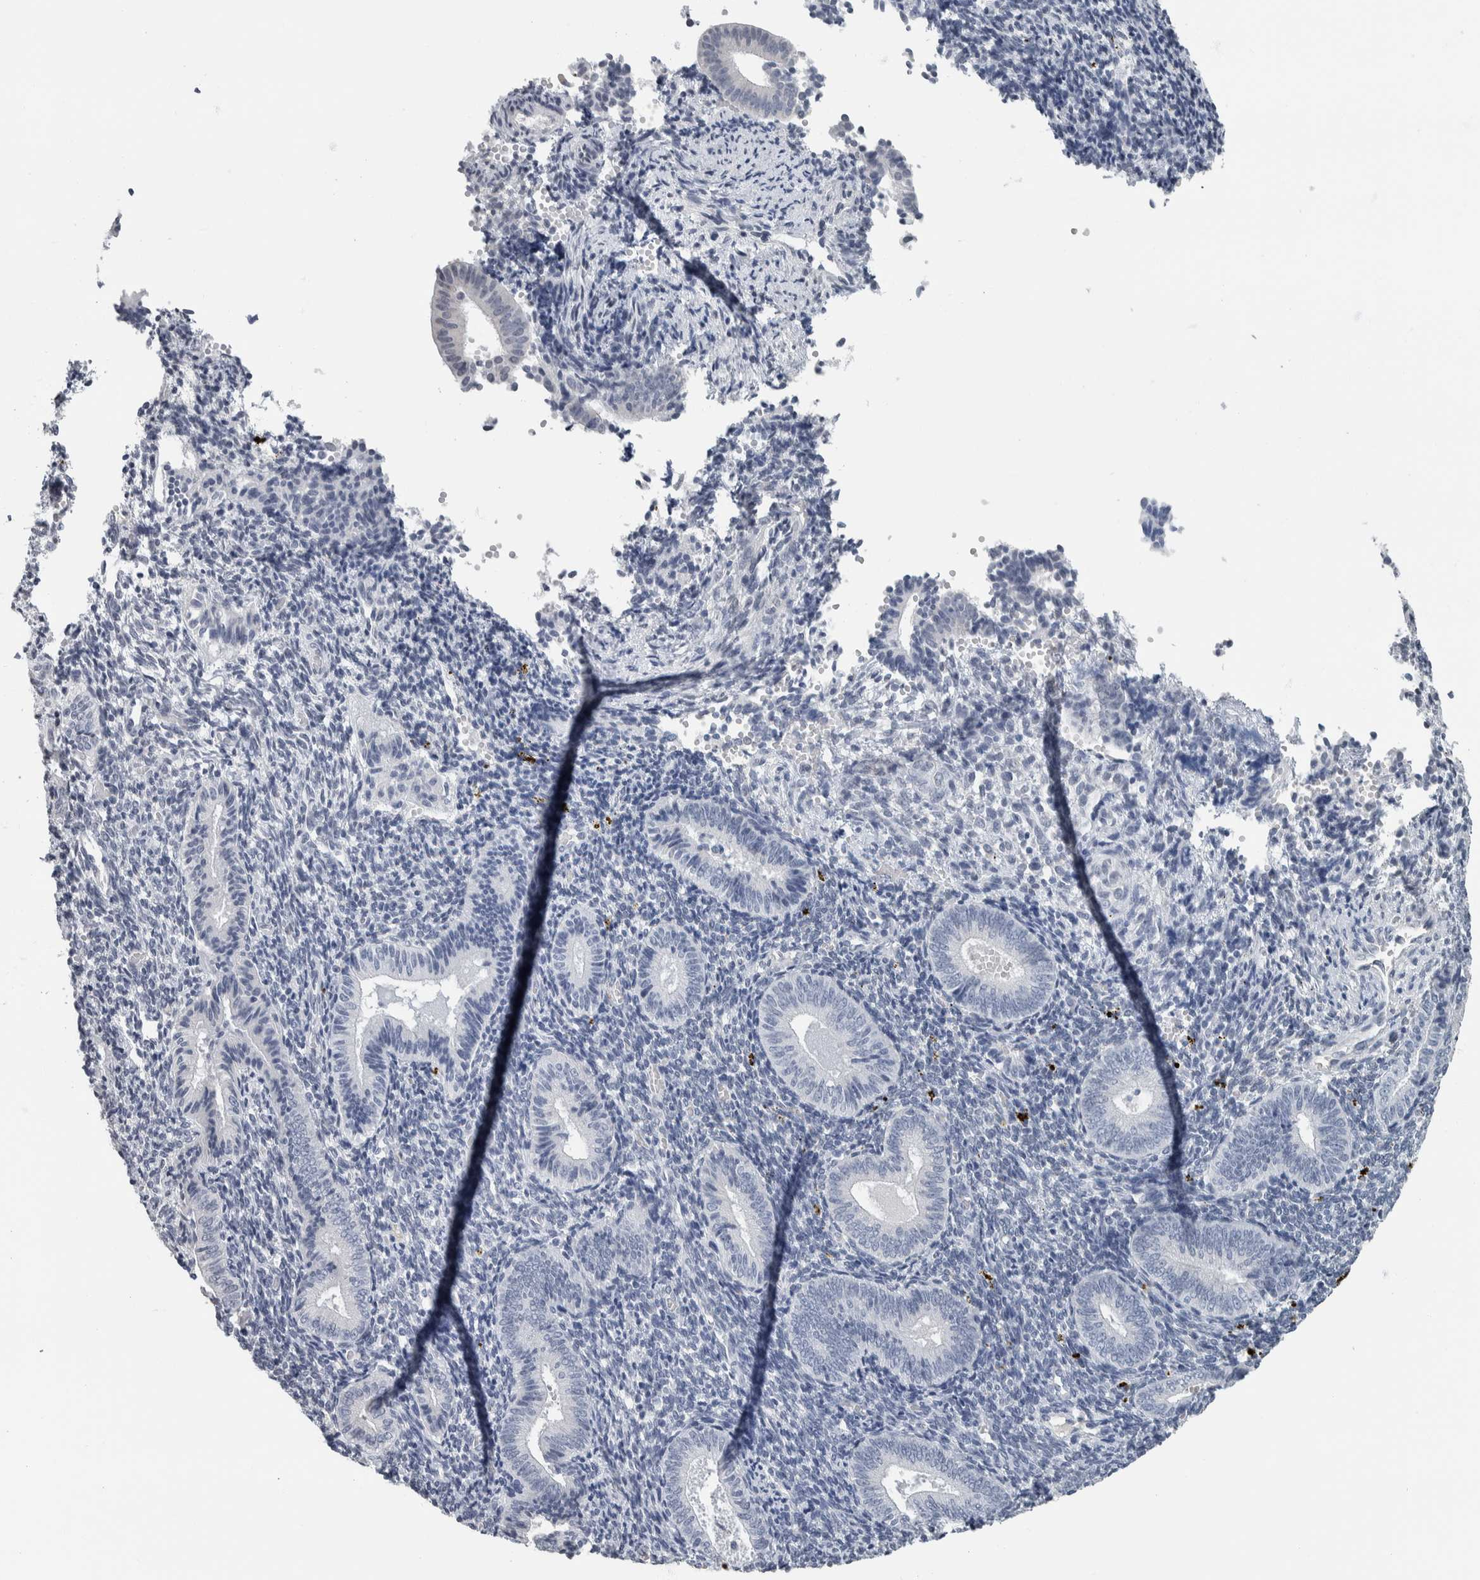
{"staining": {"intensity": "negative", "quantity": "none", "location": "none"}, "tissue": "endometrium", "cell_type": "Cells in endometrial stroma", "image_type": "normal", "snomed": [{"axis": "morphology", "description": "Normal tissue, NOS"}, {"axis": "topography", "description": "Uterus"}, {"axis": "topography", "description": "Endometrium"}], "caption": "High power microscopy image of an IHC micrograph of normal endometrium, revealing no significant staining in cells in endometrial stroma.", "gene": "NEFM", "patient": {"sex": "female", "age": 33}}